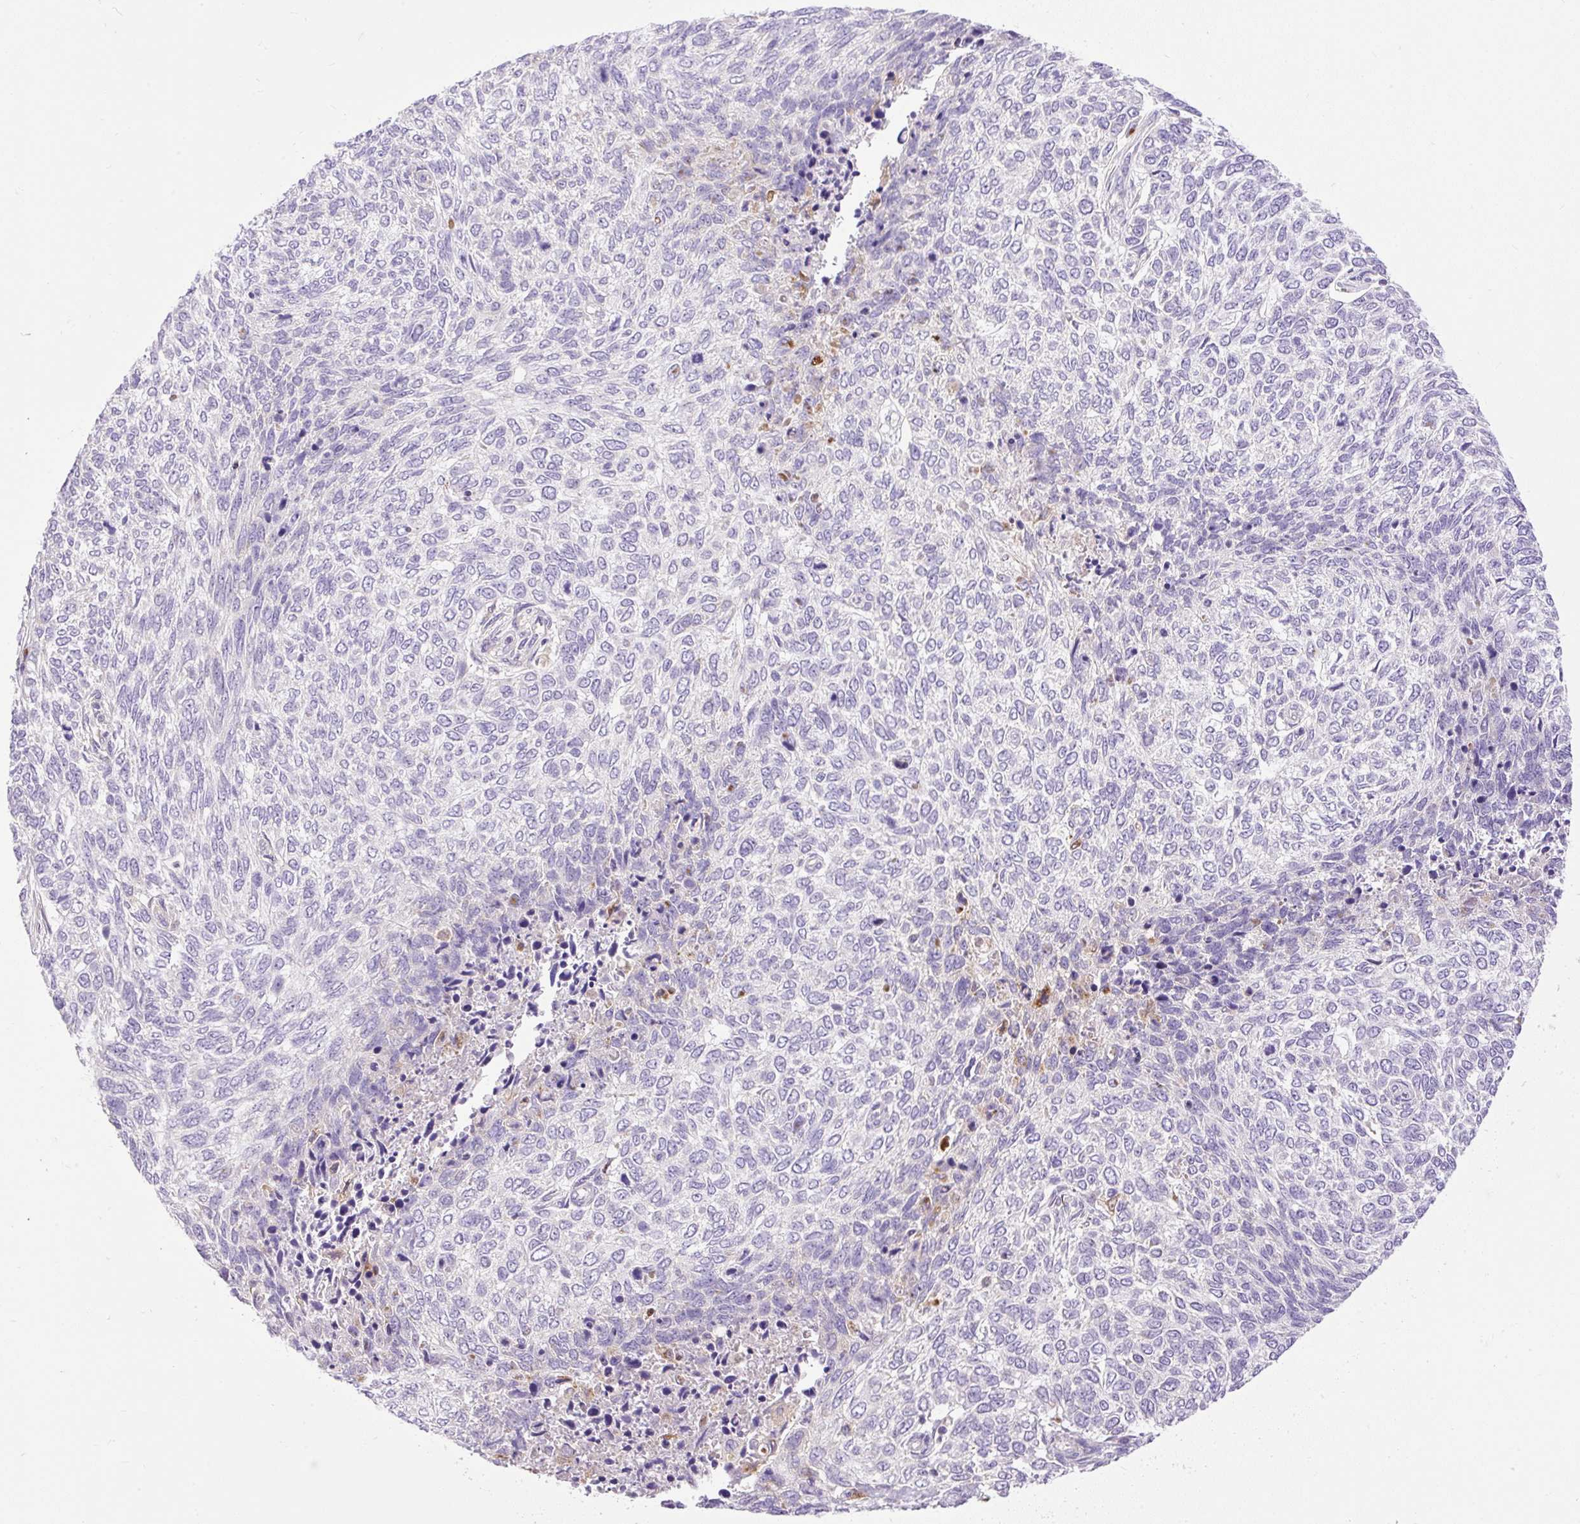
{"staining": {"intensity": "negative", "quantity": "none", "location": "none"}, "tissue": "skin cancer", "cell_type": "Tumor cells", "image_type": "cancer", "snomed": [{"axis": "morphology", "description": "Basal cell carcinoma"}, {"axis": "topography", "description": "Skin"}], "caption": "Immunohistochemical staining of human basal cell carcinoma (skin) reveals no significant positivity in tumor cells.", "gene": "HEXB", "patient": {"sex": "female", "age": 65}}